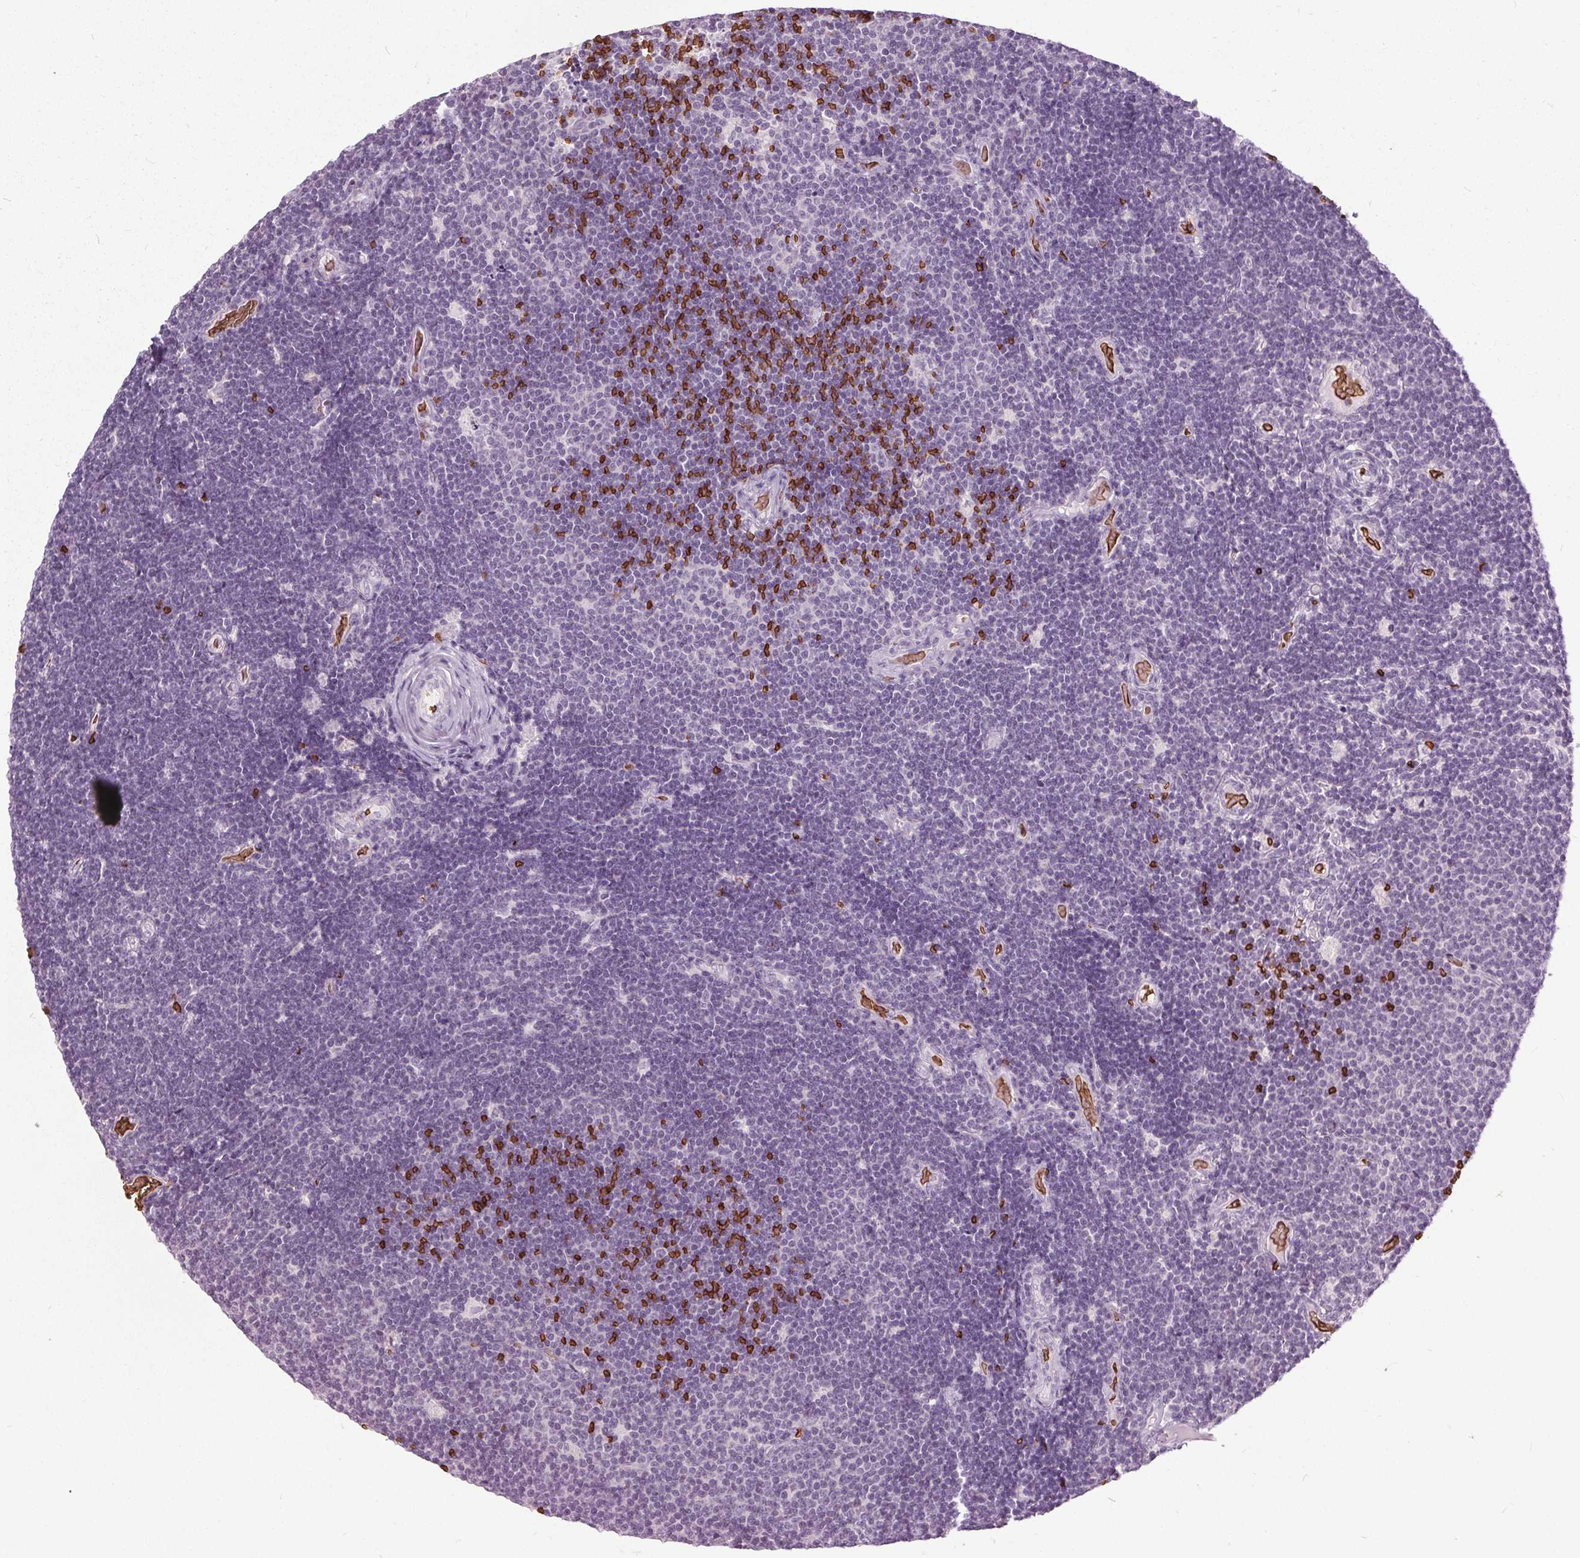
{"staining": {"intensity": "negative", "quantity": "none", "location": "none"}, "tissue": "lymphoma", "cell_type": "Tumor cells", "image_type": "cancer", "snomed": [{"axis": "morphology", "description": "Malignant lymphoma, non-Hodgkin's type, Low grade"}, {"axis": "topography", "description": "Brain"}], "caption": "This image is of malignant lymphoma, non-Hodgkin's type (low-grade) stained with immunohistochemistry (IHC) to label a protein in brown with the nuclei are counter-stained blue. There is no positivity in tumor cells.", "gene": "SLC4A1", "patient": {"sex": "female", "age": 66}}